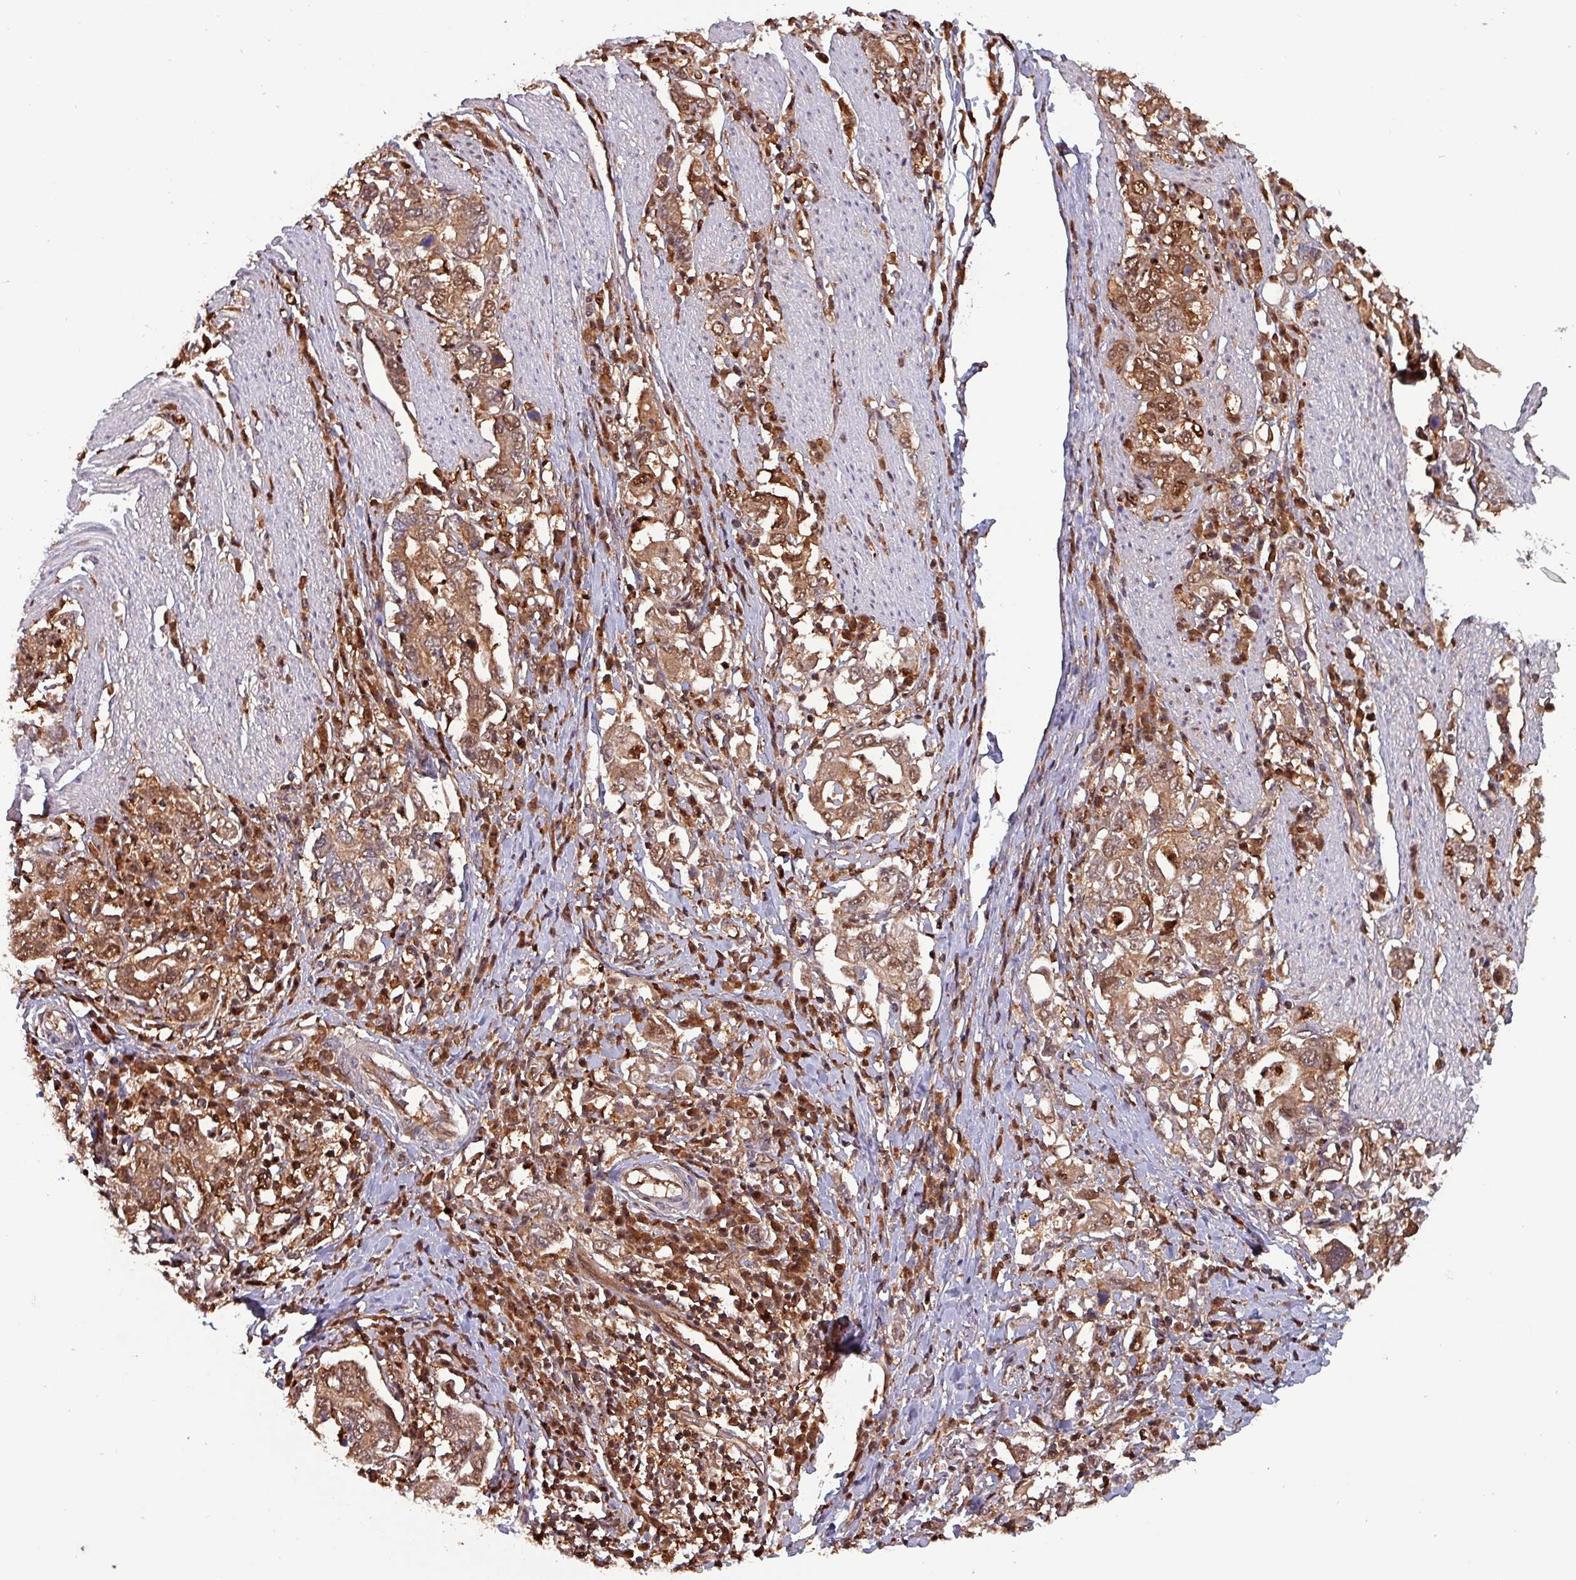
{"staining": {"intensity": "moderate", "quantity": ">75%", "location": "cytoplasmic/membranous,nuclear"}, "tissue": "stomach cancer", "cell_type": "Tumor cells", "image_type": "cancer", "snomed": [{"axis": "morphology", "description": "Adenocarcinoma, NOS"}, {"axis": "topography", "description": "Stomach, upper"}, {"axis": "topography", "description": "Stomach"}], "caption": "Immunohistochemistry (DAB (3,3'-diaminobenzidine)) staining of adenocarcinoma (stomach) demonstrates moderate cytoplasmic/membranous and nuclear protein staining in approximately >75% of tumor cells.", "gene": "PSMB8", "patient": {"sex": "male", "age": 62}}